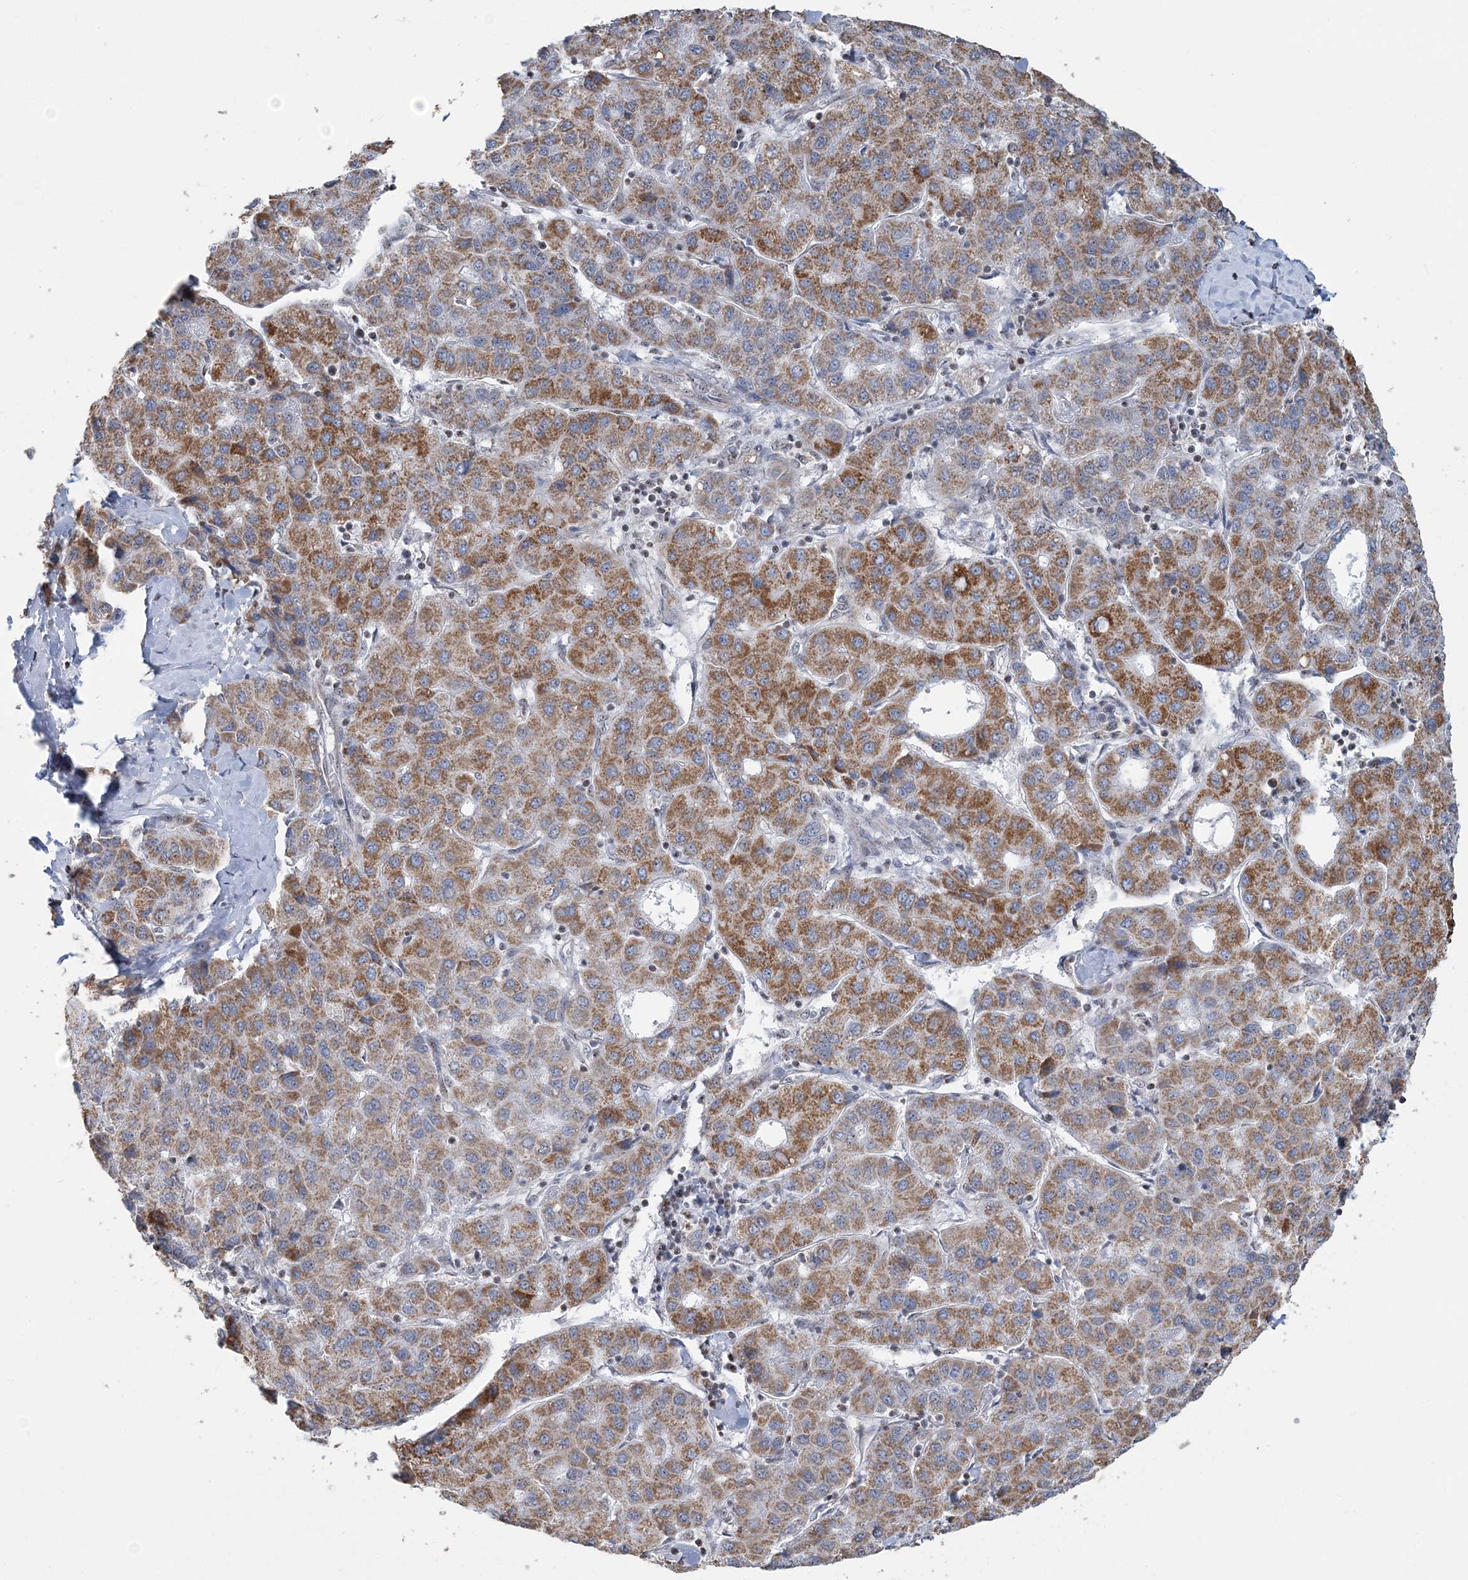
{"staining": {"intensity": "strong", "quantity": "25%-75%", "location": "cytoplasmic/membranous"}, "tissue": "liver cancer", "cell_type": "Tumor cells", "image_type": "cancer", "snomed": [{"axis": "morphology", "description": "Carcinoma, Hepatocellular, NOS"}, {"axis": "topography", "description": "Liver"}], "caption": "A micrograph of human liver cancer (hepatocellular carcinoma) stained for a protein reveals strong cytoplasmic/membranous brown staining in tumor cells.", "gene": "SUCLG1", "patient": {"sex": "male", "age": 65}}